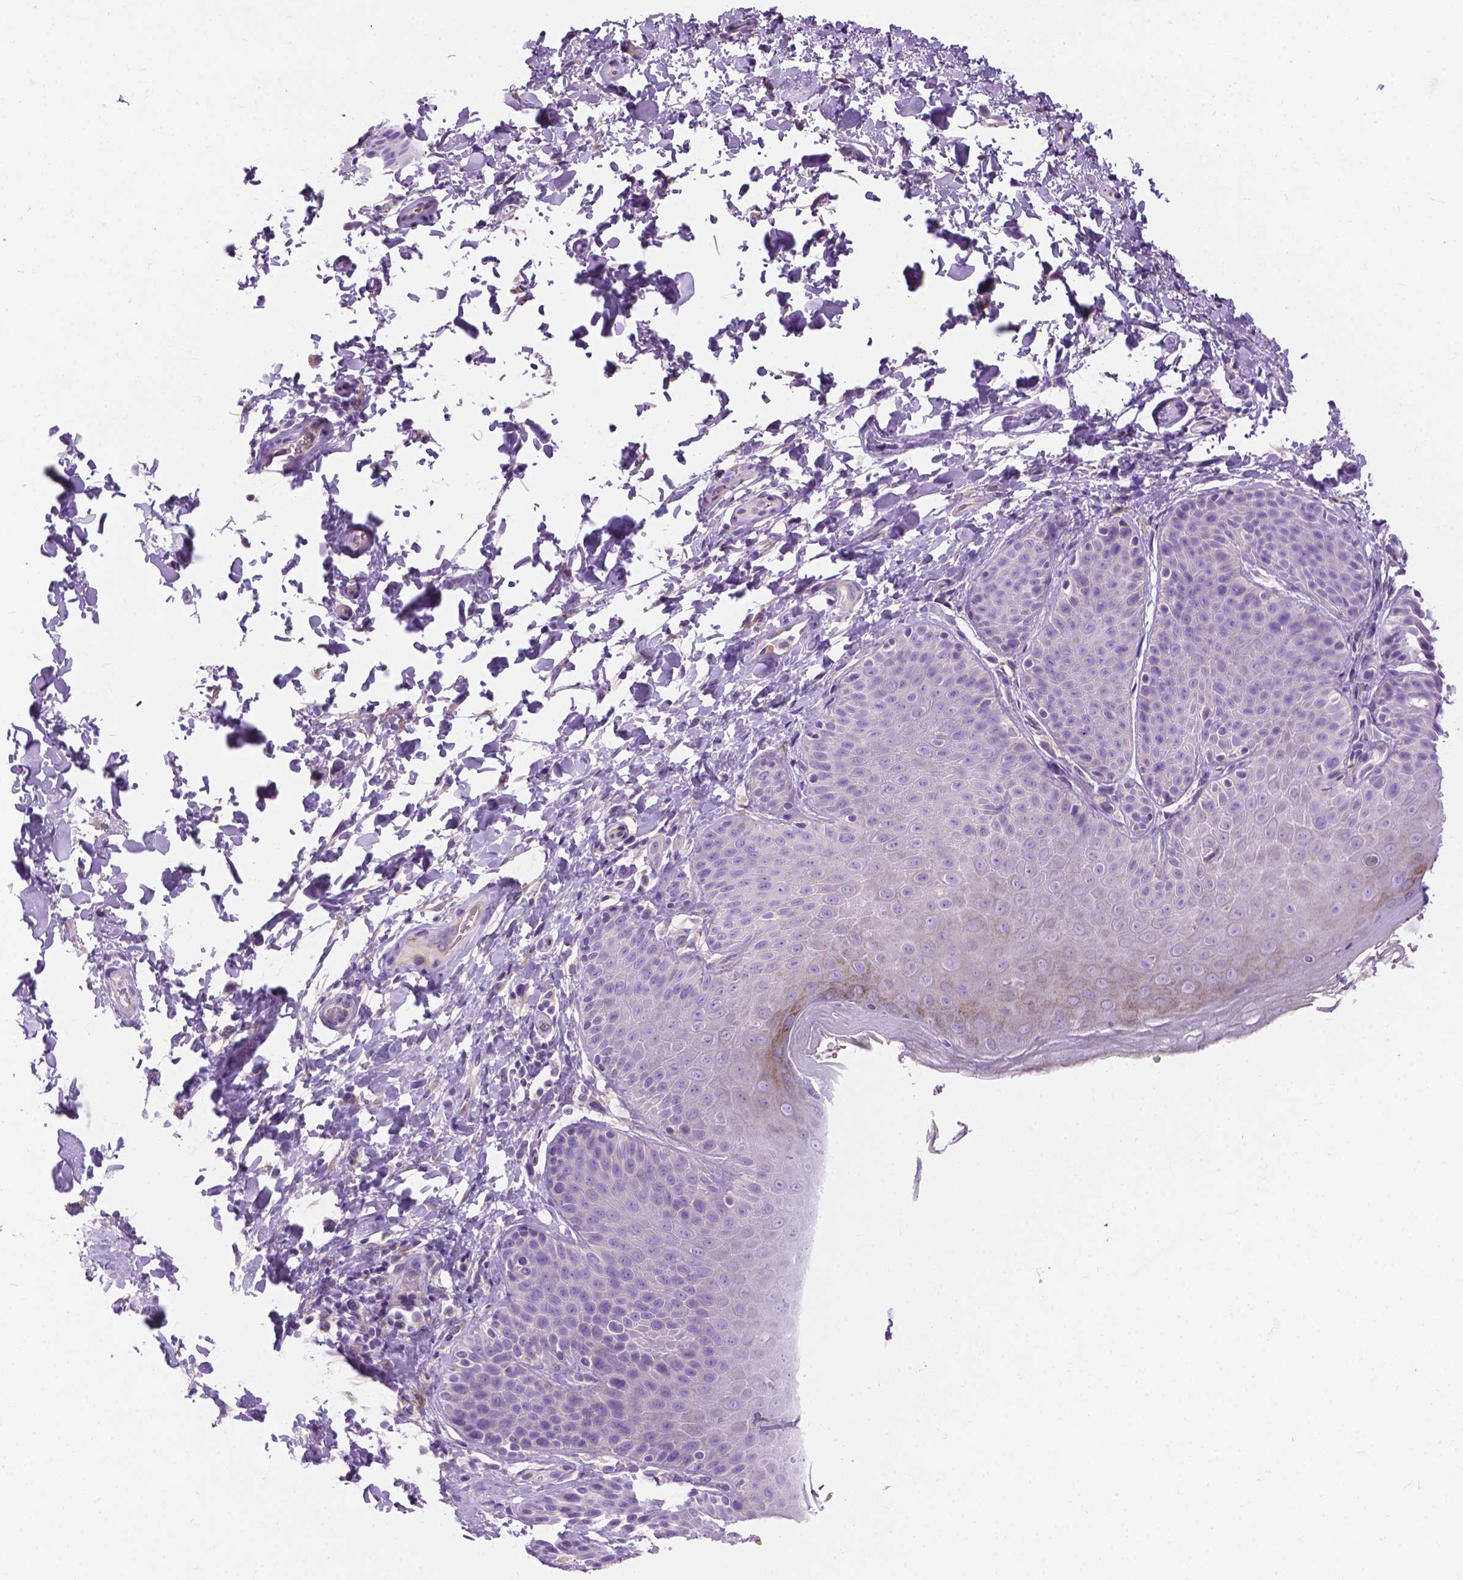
{"staining": {"intensity": "weak", "quantity": "<25%", "location": "cytoplasmic/membranous"}, "tissue": "skin", "cell_type": "Epidermal cells", "image_type": "normal", "snomed": [{"axis": "morphology", "description": "Normal tissue, NOS"}, {"axis": "topography", "description": "Anal"}, {"axis": "topography", "description": "Peripheral nerve tissue"}], "caption": "Benign skin was stained to show a protein in brown. There is no significant positivity in epidermal cells. The staining was performed using DAB to visualize the protein expression in brown, while the nuclei were stained in blue with hematoxylin (Magnification: 20x).", "gene": "NOXO1", "patient": {"sex": "male", "age": 51}}